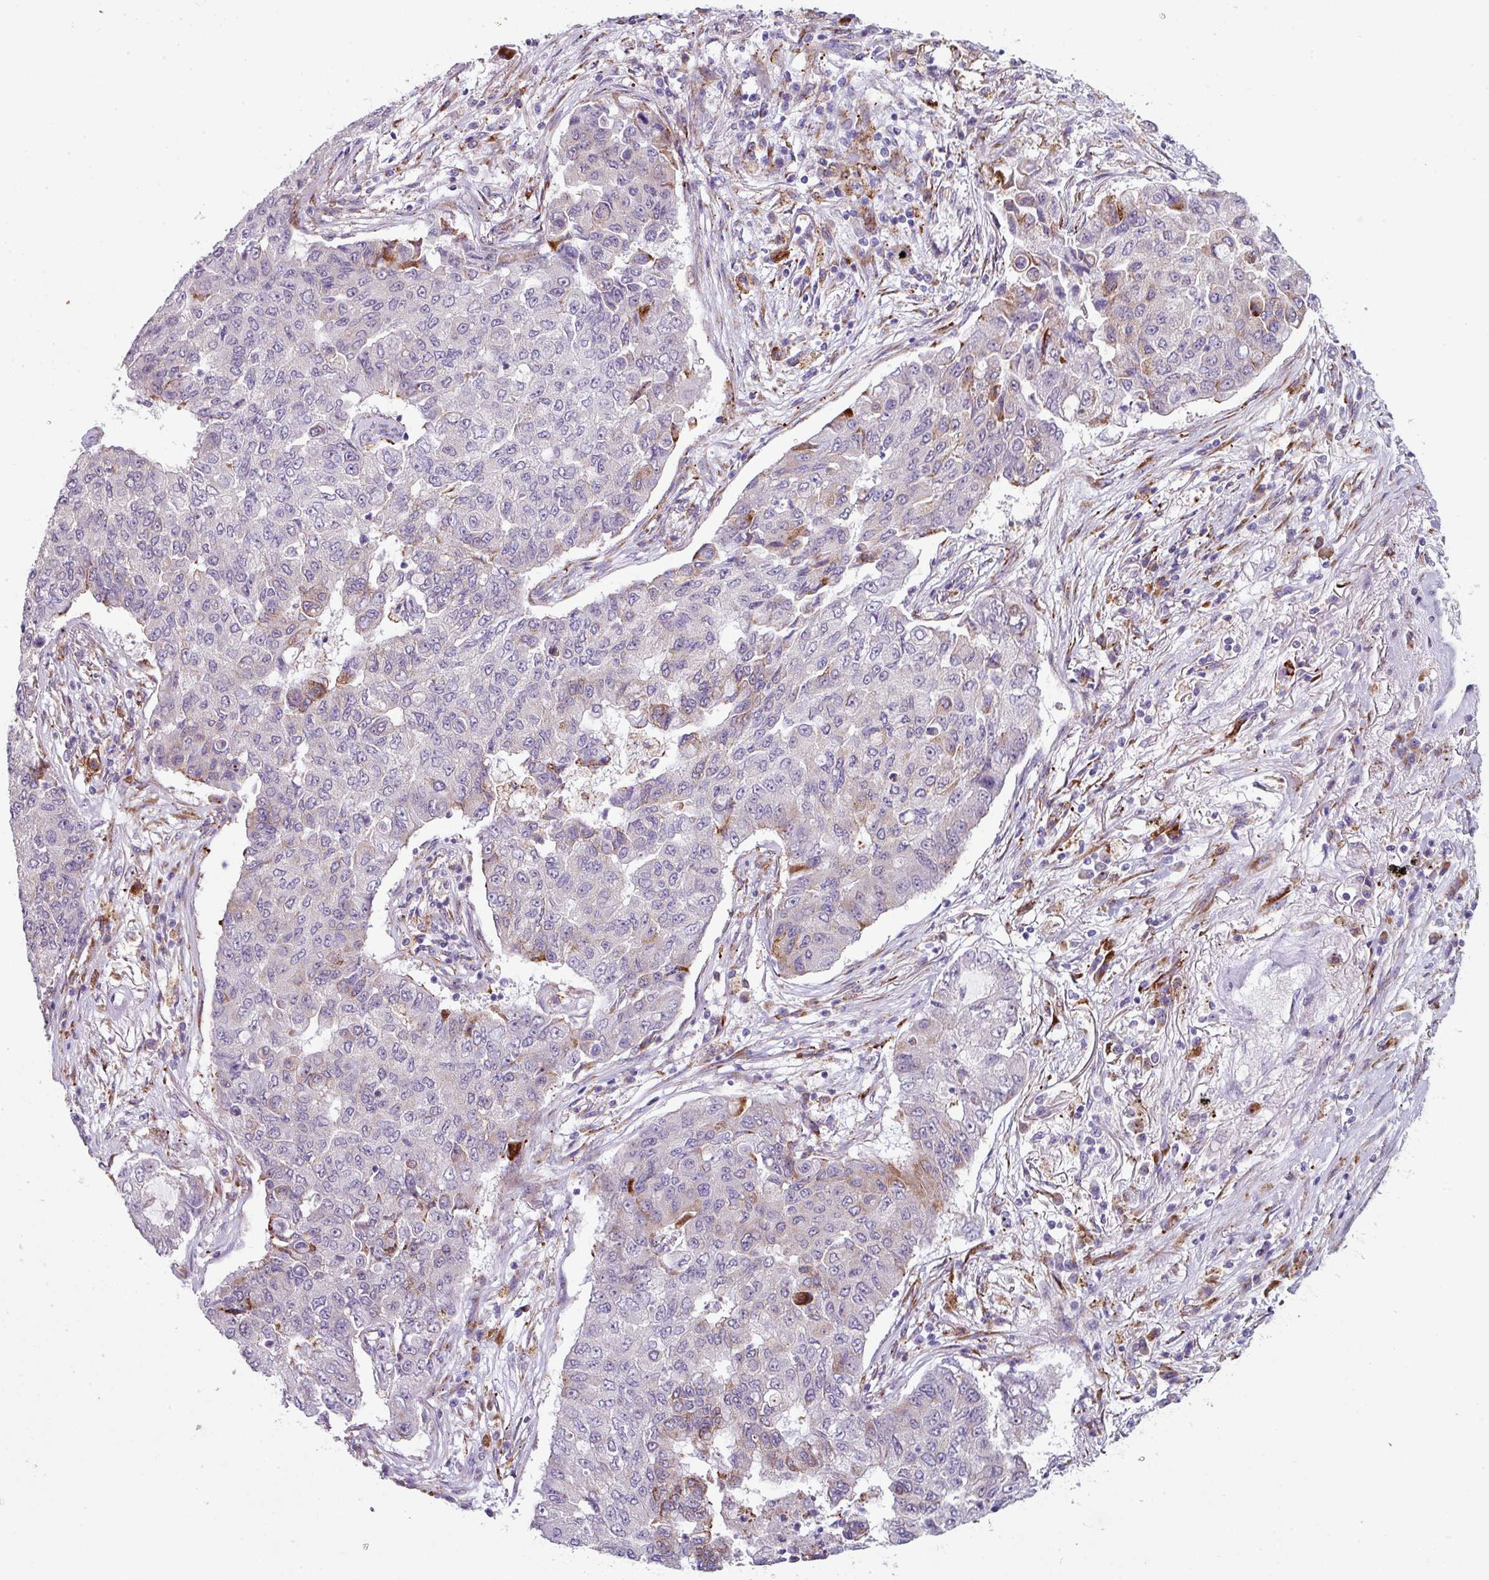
{"staining": {"intensity": "weak", "quantity": "<25%", "location": "cytoplasmic/membranous"}, "tissue": "lung cancer", "cell_type": "Tumor cells", "image_type": "cancer", "snomed": [{"axis": "morphology", "description": "Squamous cell carcinoma, NOS"}, {"axis": "topography", "description": "Lung"}], "caption": "Tumor cells are negative for protein expression in human squamous cell carcinoma (lung).", "gene": "BMS1", "patient": {"sex": "male", "age": 74}}